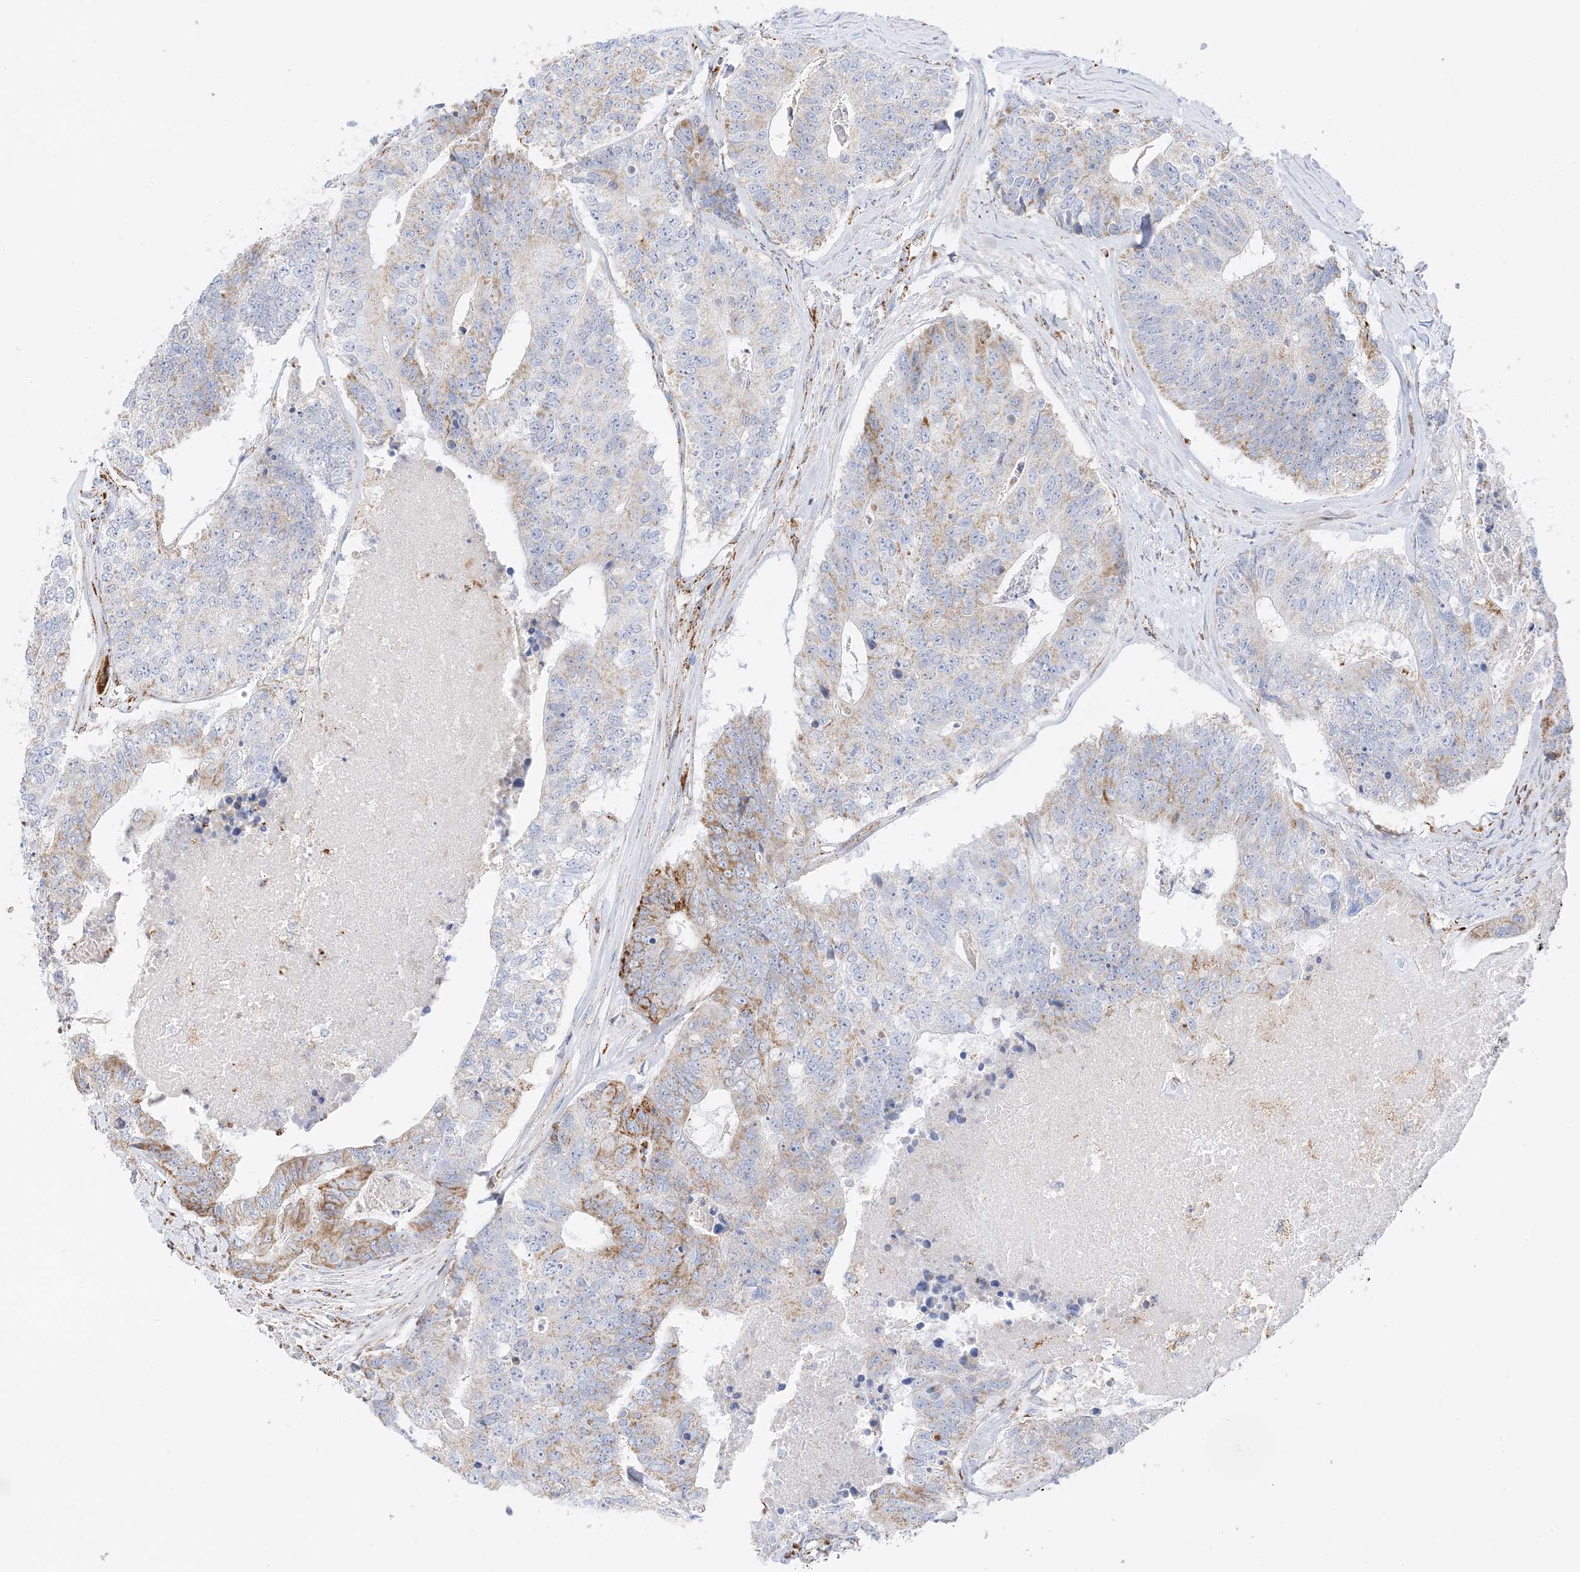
{"staining": {"intensity": "moderate", "quantity": ">75%", "location": "cytoplasmic/membranous"}, "tissue": "colorectal cancer", "cell_type": "Tumor cells", "image_type": "cancer", "snomed": [{"axis": "morphology", "description": "Adenocarcinoma, NOS"}, {"axis": "topography", "description": "Colon"}], "caption": "Immunohistochemistry (IHC) micrograph of neoplastic tissue: colorectal cancer stained using immunohistochemistry (IHC) shows medium levels of moderate protein expression localized specifically in the cytoplasmic/membranous of tumor cells, appearing as a cytoplasmic/membranous brown color.", "gene": "CAPN13", "patient": {"sex": "female", "age": 67}}